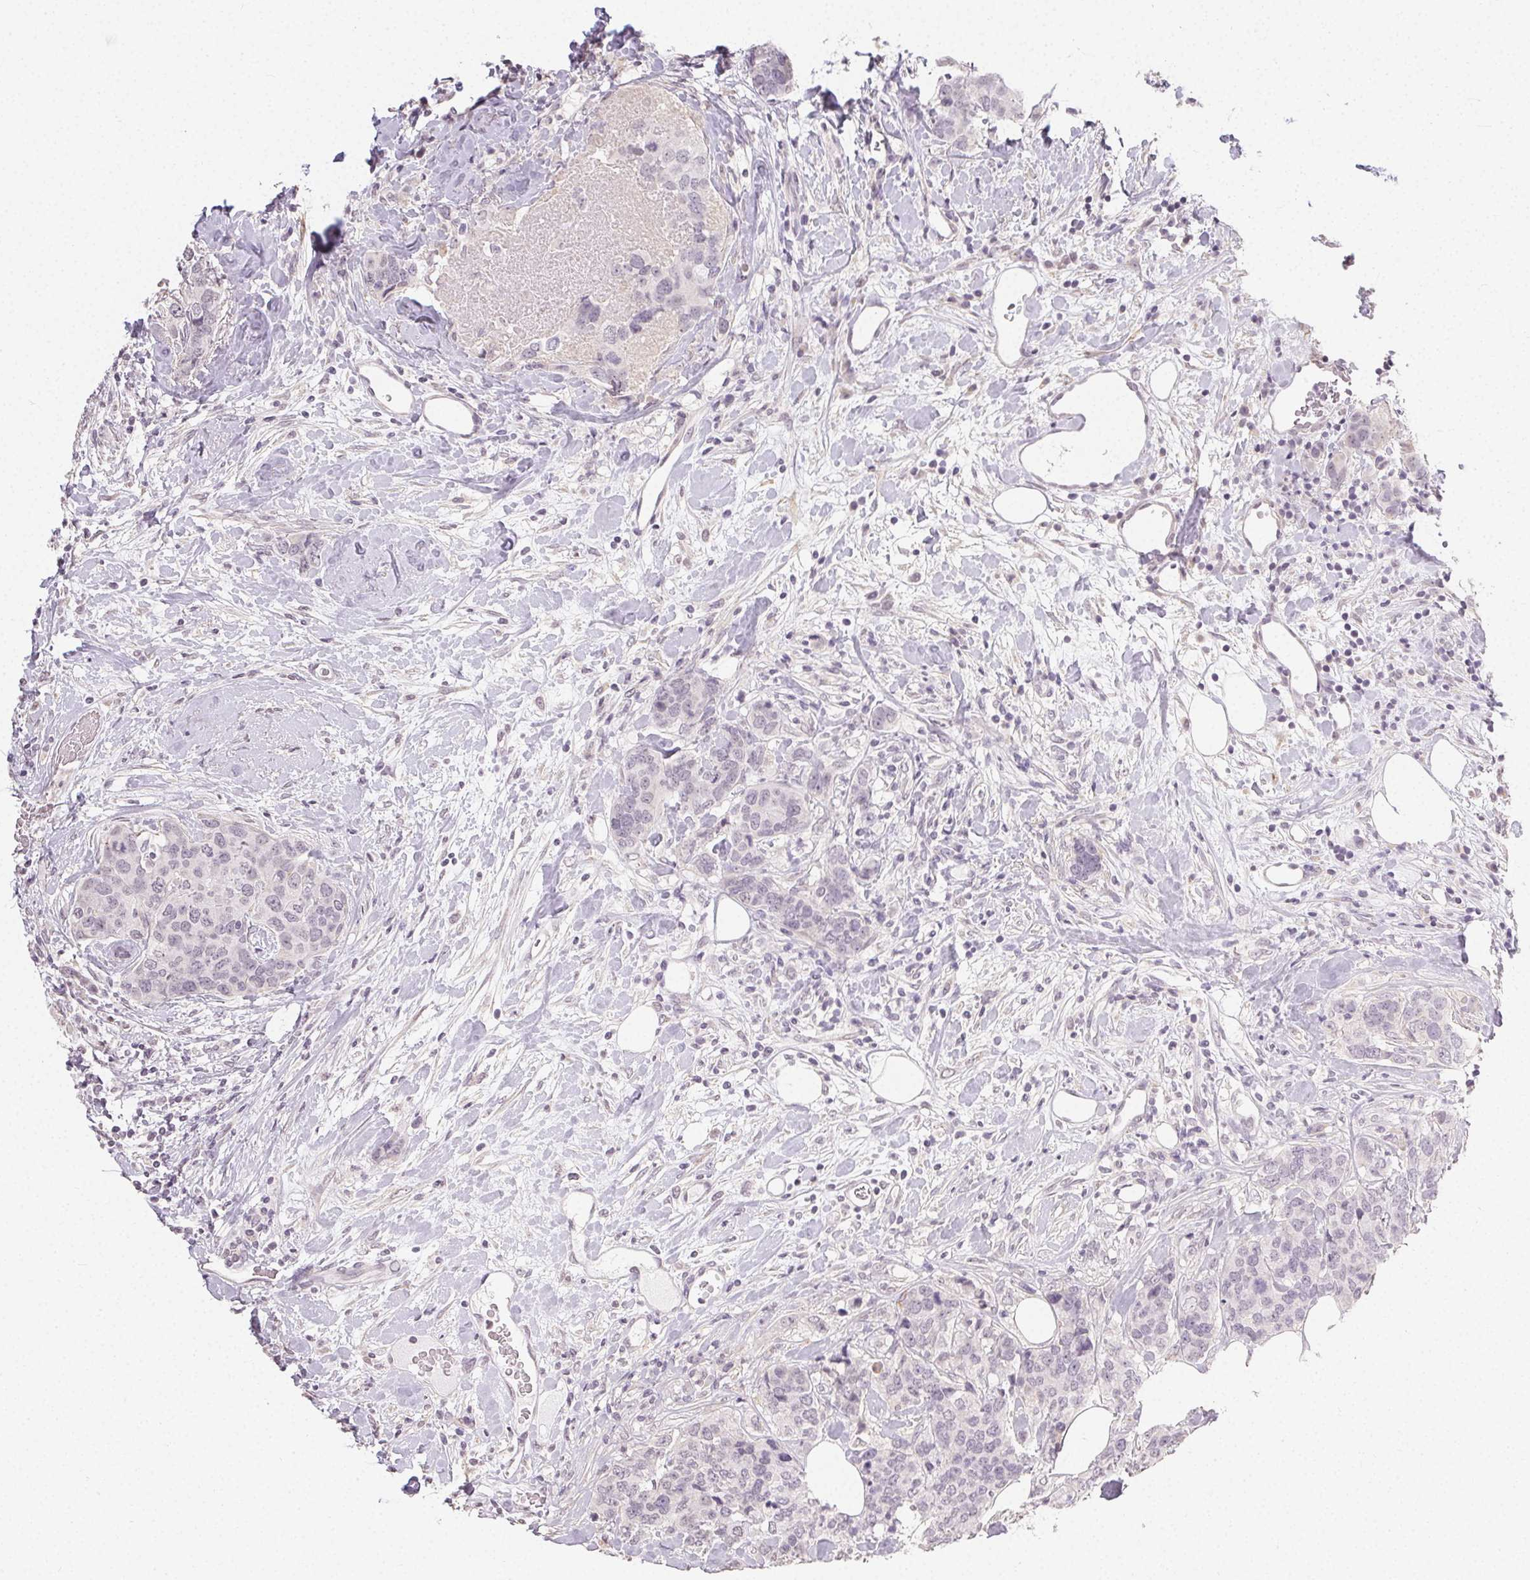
{"staining": {"intensity": "negative", "quantity": "none", "location": "none"}, "tissue": "breast cancer", "cell_type": "Tumor cells", "image_type": "cancer", "snomed": [{"axis": "morphology", "description": "Lobular carcinoma"}, {"axis": "topography", "description": "Breast"}], "caption": "Immunohistochemistry image of human breast cancer stained for a protein (brown), which displays no staining in tumor cells.", "gene": "TMEM174", "patient": {"sex": "female", "age": 59}}